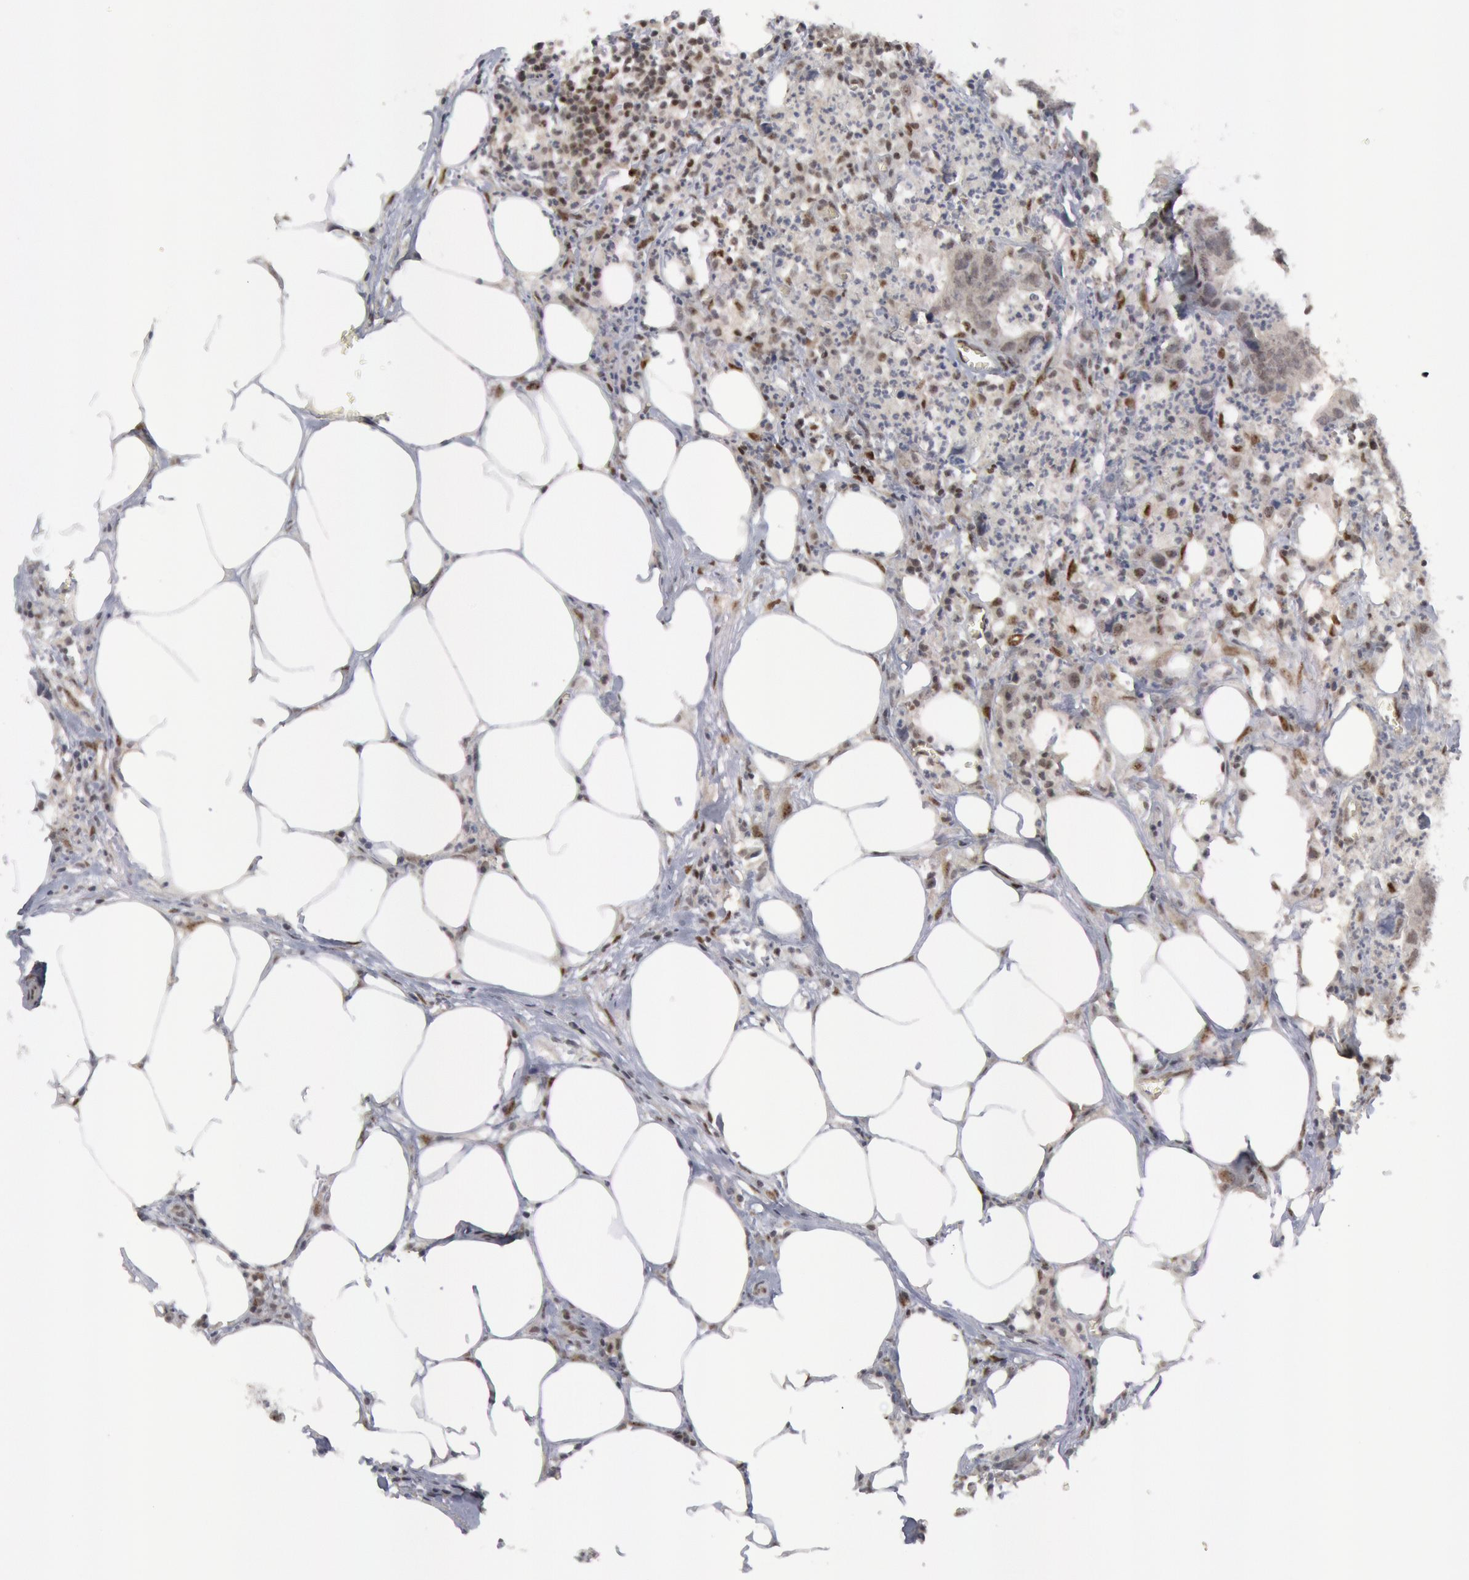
{"staining": {"intensity": "weak", "quantity": "<25%", "location": "nuclear"}, "tissue": "colorectal cancer", "cell_type": "Tumor cells", "image_type": "cancer", "snomed": [{"axis": "morphology", "description": "Adenocarcinoma, NOS"}, {"axis": "topography", "description": "Colon"}], "caption": "Immunohistochemistry histopathology image of neoplastic tissue: colorectal cancer stained with DAB shows no significant protein positivity in tumor cells.", "gene": "FOXO1", "patient": {"sex": "male", "age": 55}}